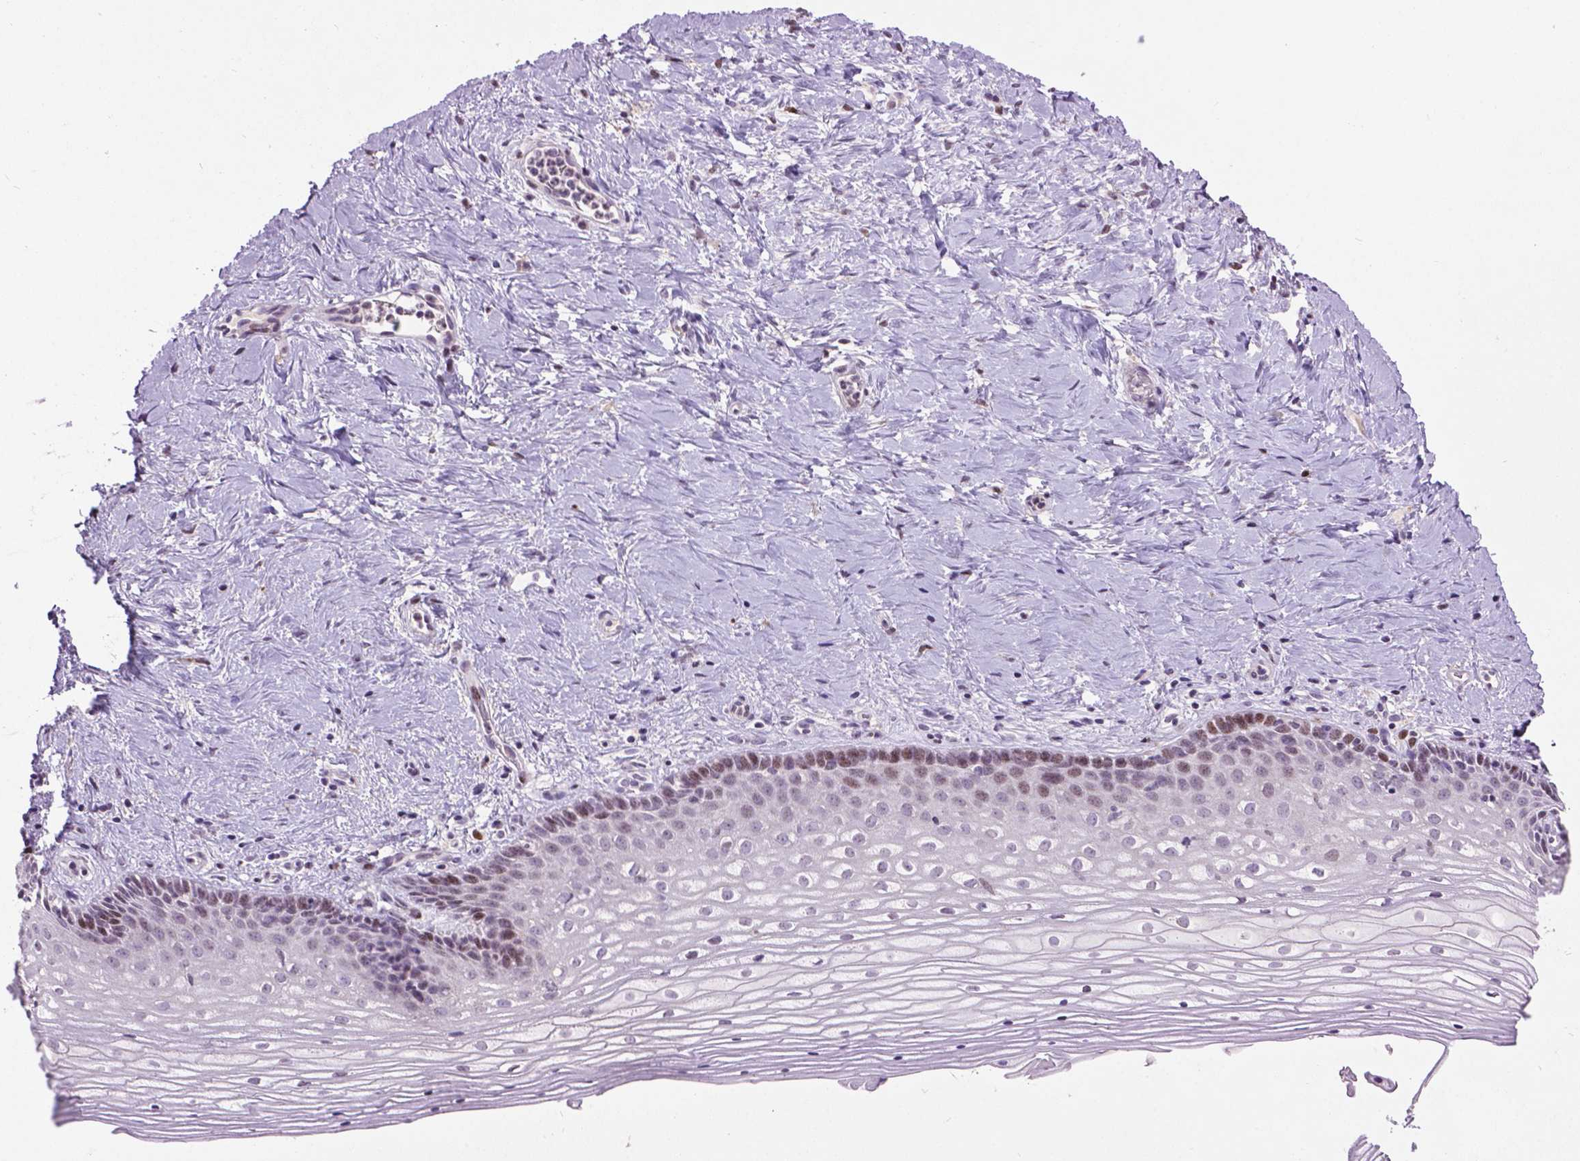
{"staining": {"intensity": "strong", "quantity": "<25%", "location": "nuclear"}, "tissue": "vagina", "cell_type": "Squamous epithelial cells", "image_type": "normal", "snomed": [{"axis": "morphology", "description": "Normal tissue, NOS"}, {"axis": "topography", "description": "Vagina"}], "caption": "About <25% of squamous epithelial cells in normal human vagina display strong nuclear protein positivity as visualized by brown immunohistochemical staining.", "gene": "TH", "patient": {"sex": "female", "age": 45}}